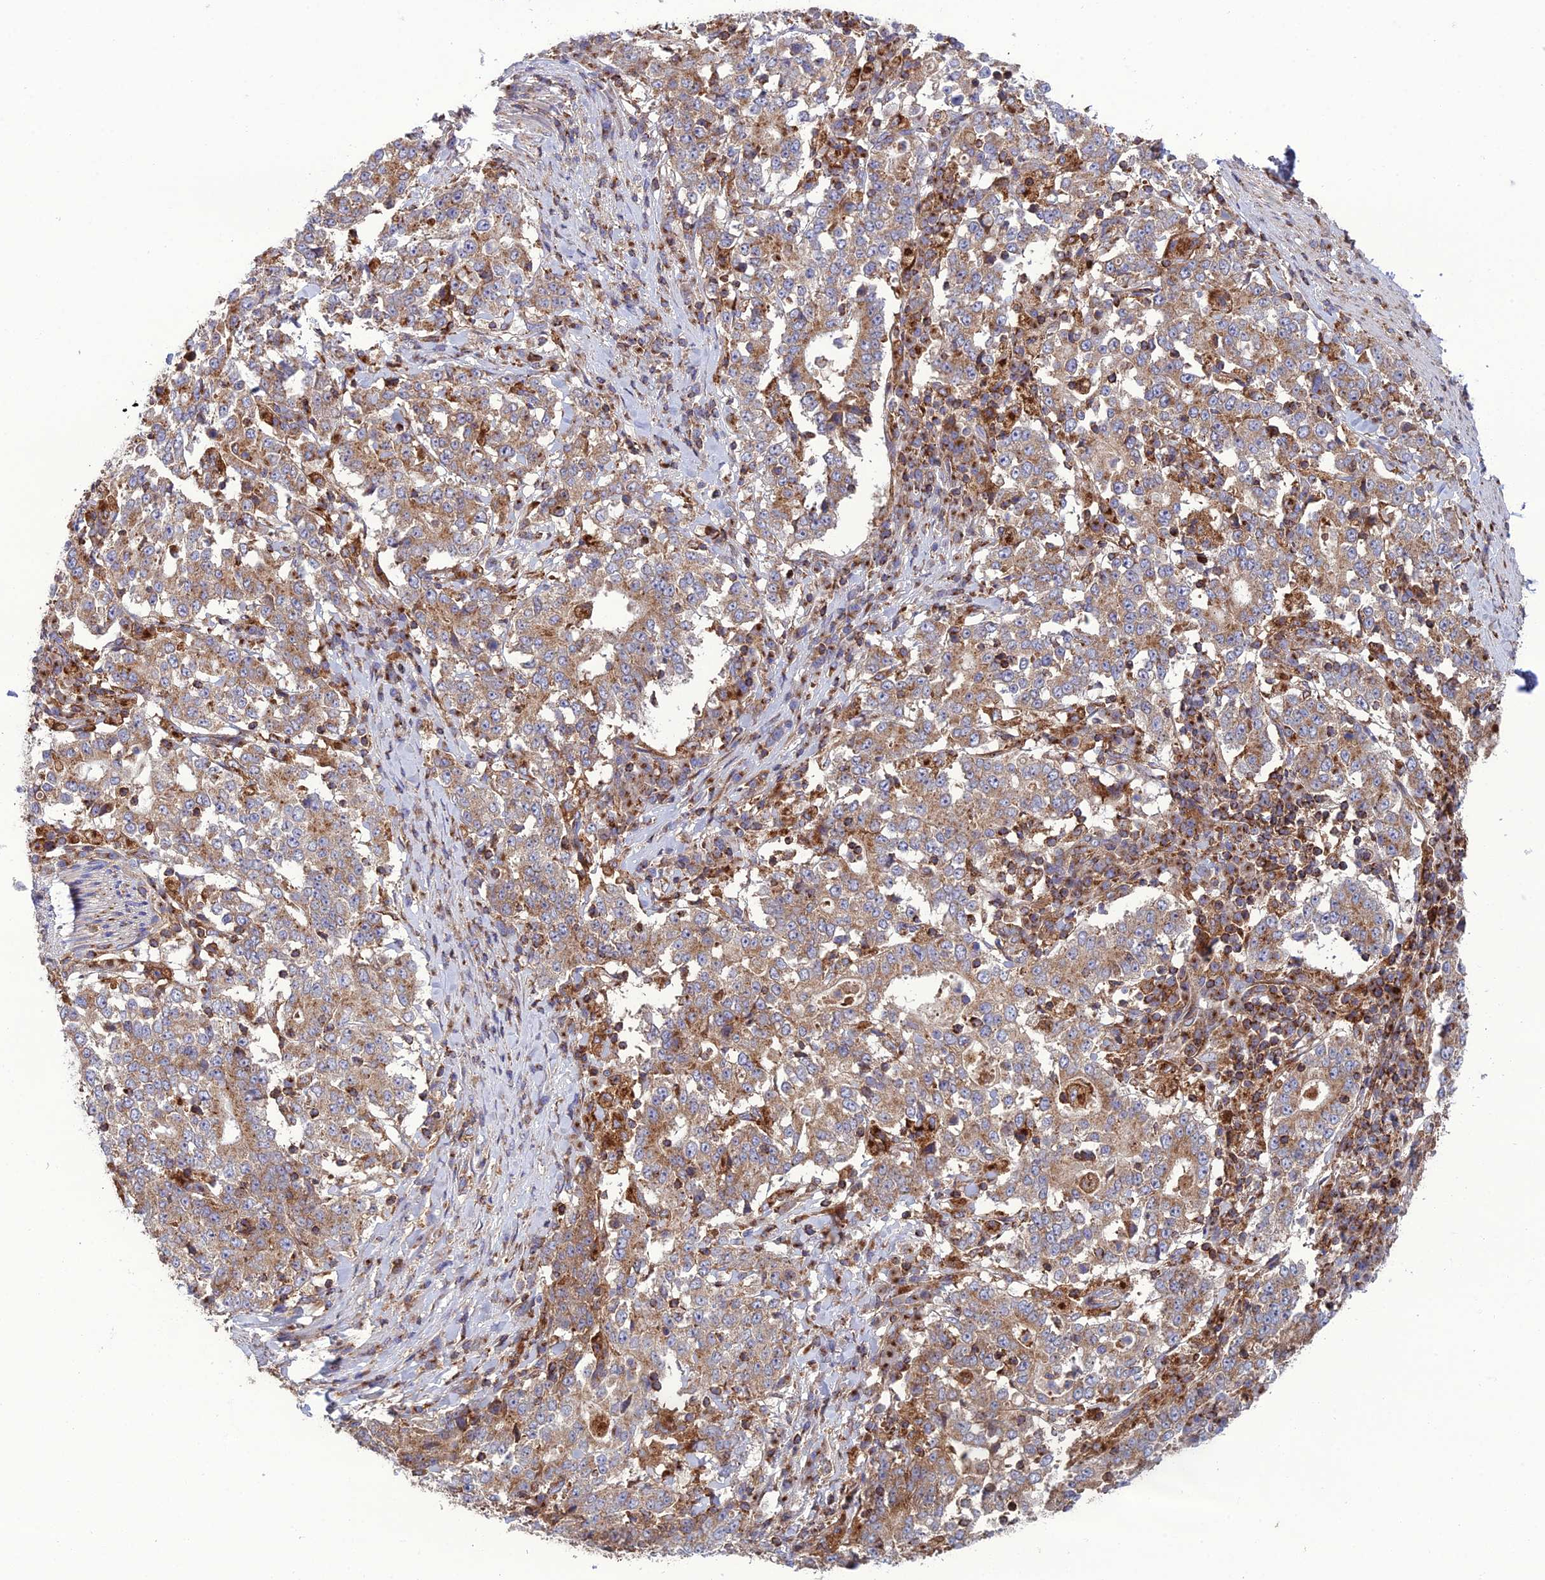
{"staining": {"intensity": "moderate", "quantity": ">75%", "location": "cytoplasmic/membranous"}, "tissue": "stomach cancer", "cell_type": "Tumor cells", "image_type": "cancer", "snomed": [{"axis": "morphology", "description": "Adenocarcinoma, NOS"}, {"axis": "topography", "description": "Stomach"}], "caption": "Protein staining displays moderate cytoplasmic/membranous positivity in approximately >75% of tumor cells in stomach cancer (adenocarcinoma).", "gene": "LNPEP", "patient": {"sex": "male", "age": 59}}